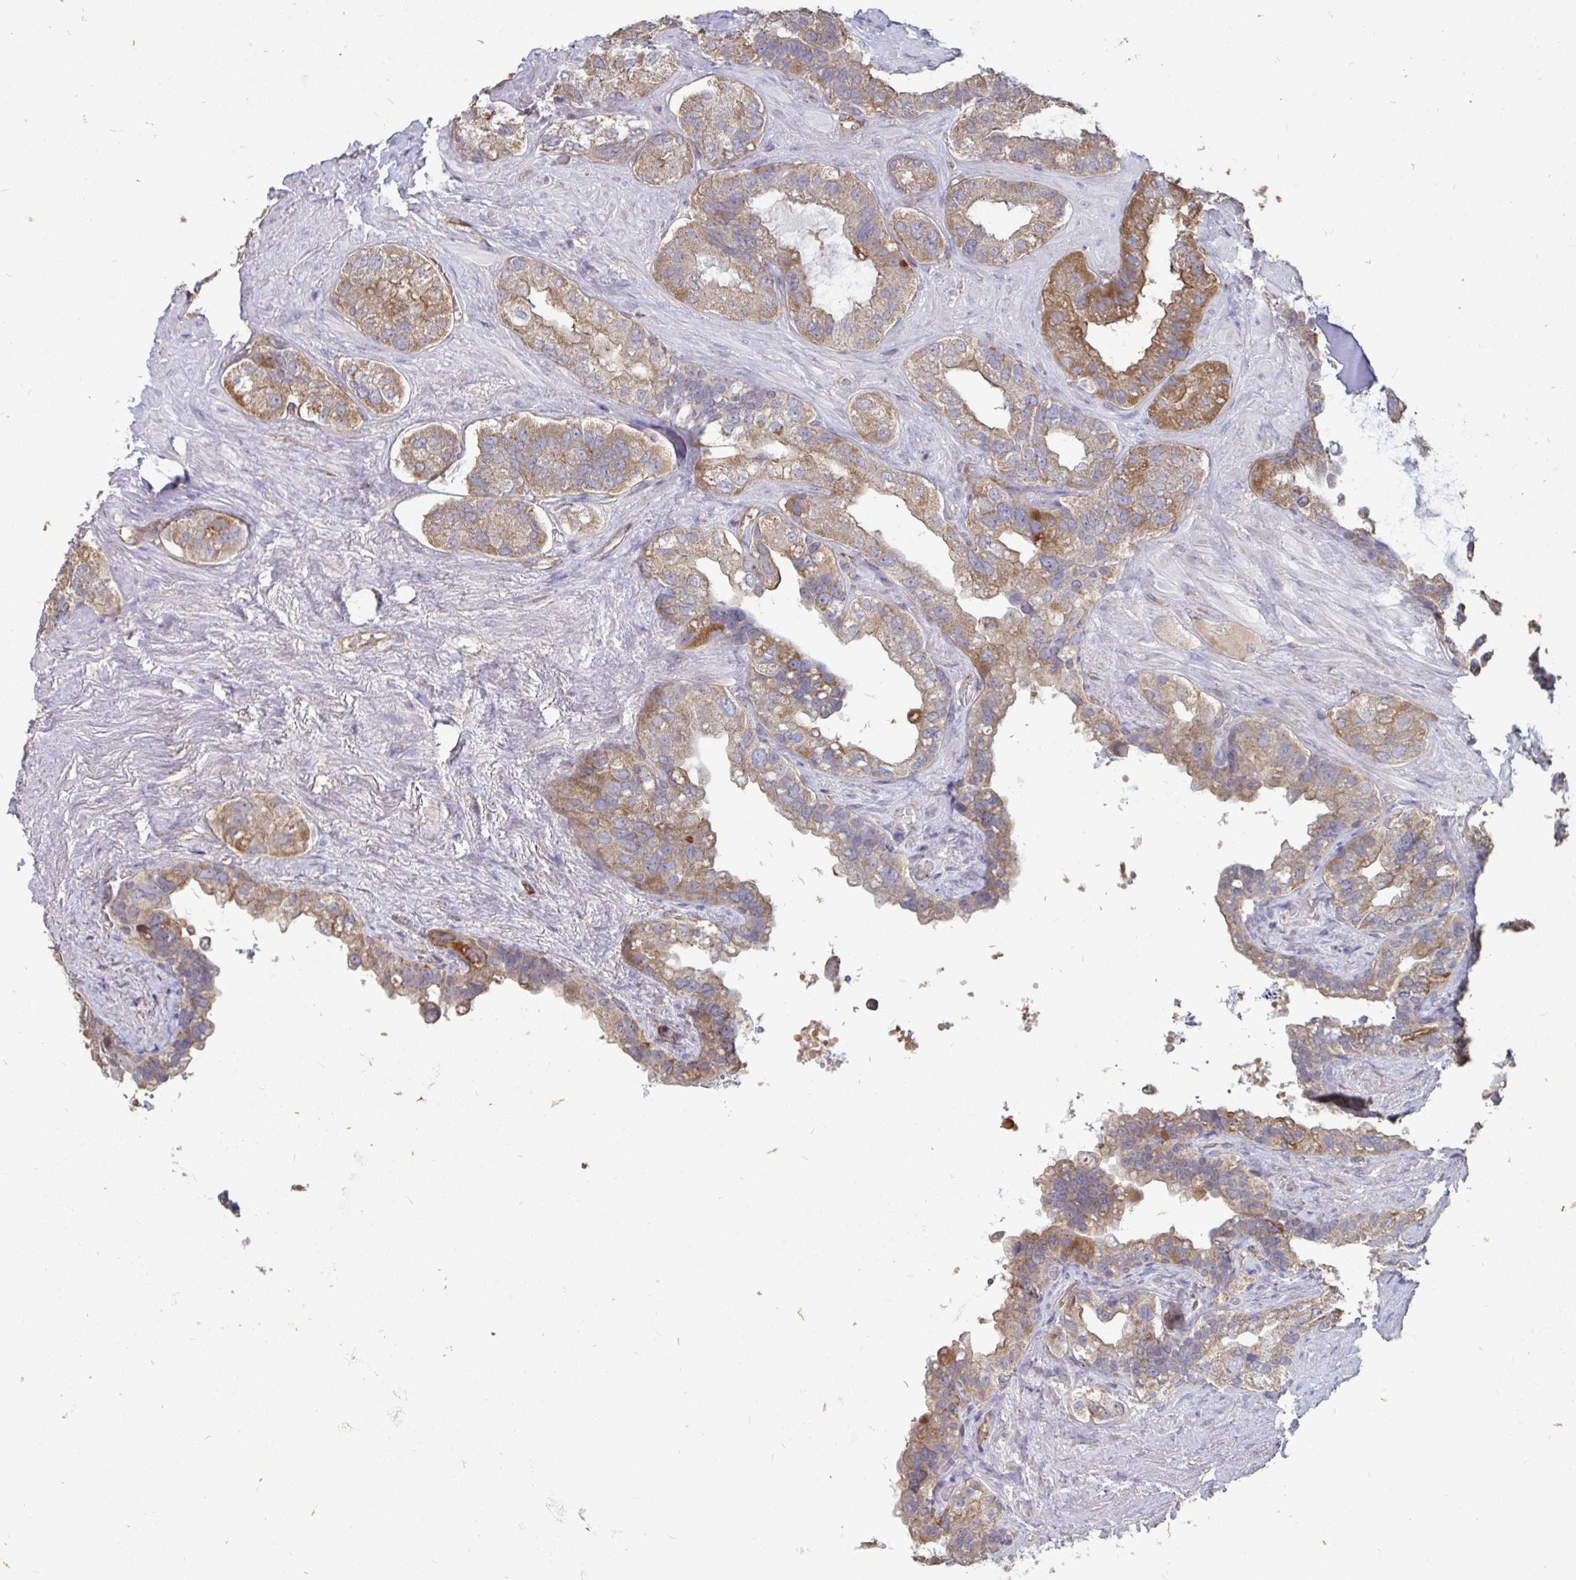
{"staining": {"intensity": "moderate", "quantity": "25%-75%", "location": "cytoplasmic/membranous"}, "tissue": "seminal vesicle", "cell_type": "Glandular cells", "image_type": "normal", "snomed": [{"axis": "morphology", "description": "Normal tissue, NOS"}, {"axis": "topography", "description": "Seminal veicle"}, {"axis": "topography", "description": "Peripheral nerve tissue"}], "caption": "Immunohistochemistry of normal seminal vesicle shows medium levels of moderate cytoplasmic/membranous positivity in approximately 25%-75% of glandular cells.", "gene": "ISCU", "patient": {"sex": "male", "age": 76}}